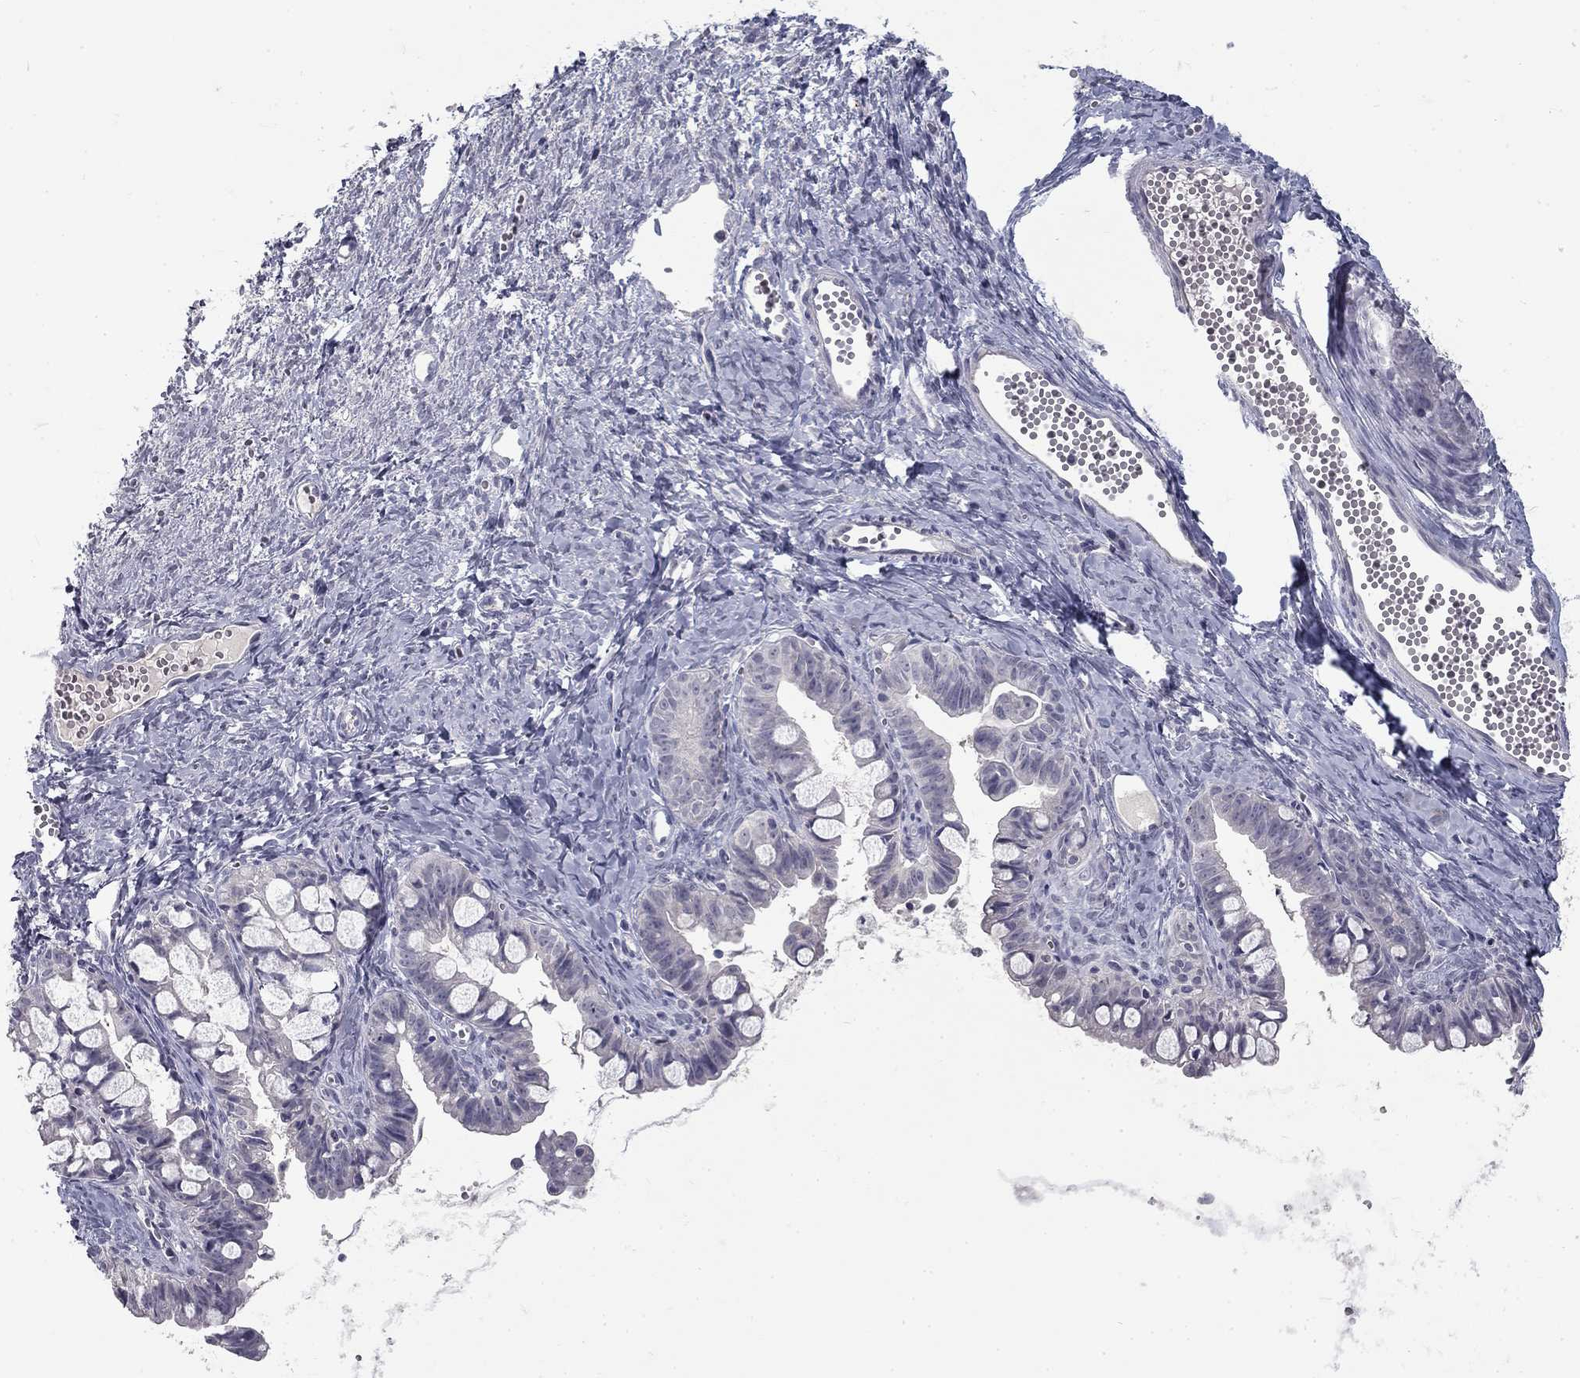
{"staining": {"intensity": "negative", "quantity": "none", "location": "none"}, "tissue": "ovarian cancer", "cell_type": "Tumor cells", "image_type": "cancer", "snomed": [{"axis": "morphology", "description": "Cystadenocarcinoma, mucinous, NOS"}, {"axis": "topography", "description": "Ovary"}], "caption": "Protein analysis of mucinous cystadenocarcinoma (ovarian) demonstrates no significant positivity in tumor cells. The staining is performed using DAB brown chromogen with nuclei counter-stained in using hematoxylin.", "gene": "NOS1", "patient": {"sex": "female", "age": 63}}